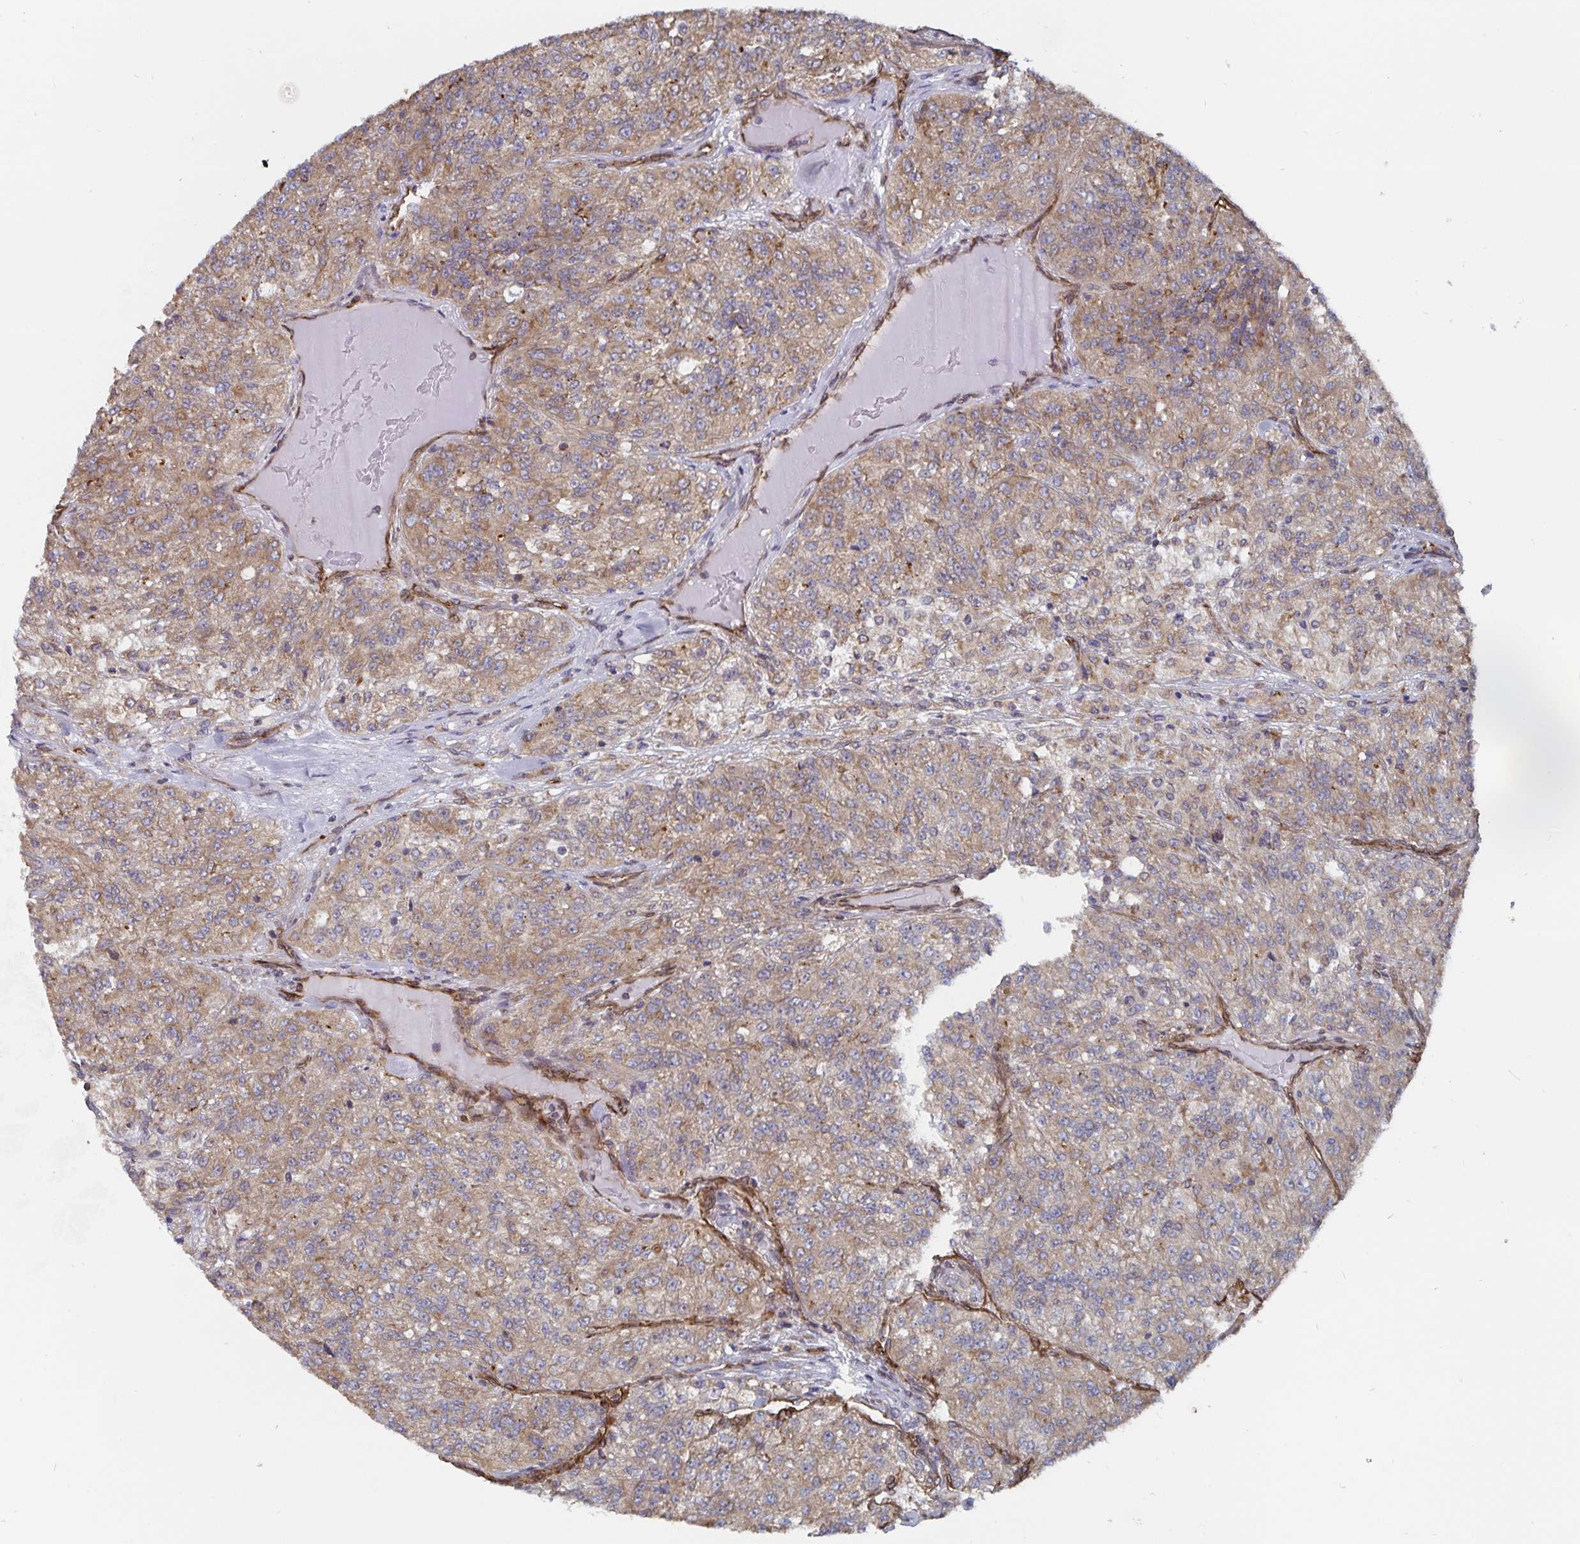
{"staining": {"intensity": "weak", "quantity": ">75%", "location": "cytoplasmic/membranous"}, "tissue": "renal cancer", "cell_type": "Tumor cells", "image_type": "cancer", "snomed": [{"axis": "morphology", "description": "Adenocarcinoma, NOS"}, {"axis": "topography", "description": "Kidney"}], "caption": "Protein expression analysis of renal cancer (adenocarcinoma) demonstrates weak cytoplasmic/membranous staining in approximately >75% of tumor cells.", "gene": "BCAP29", "patient": {"sex": "female", "age": 63}}